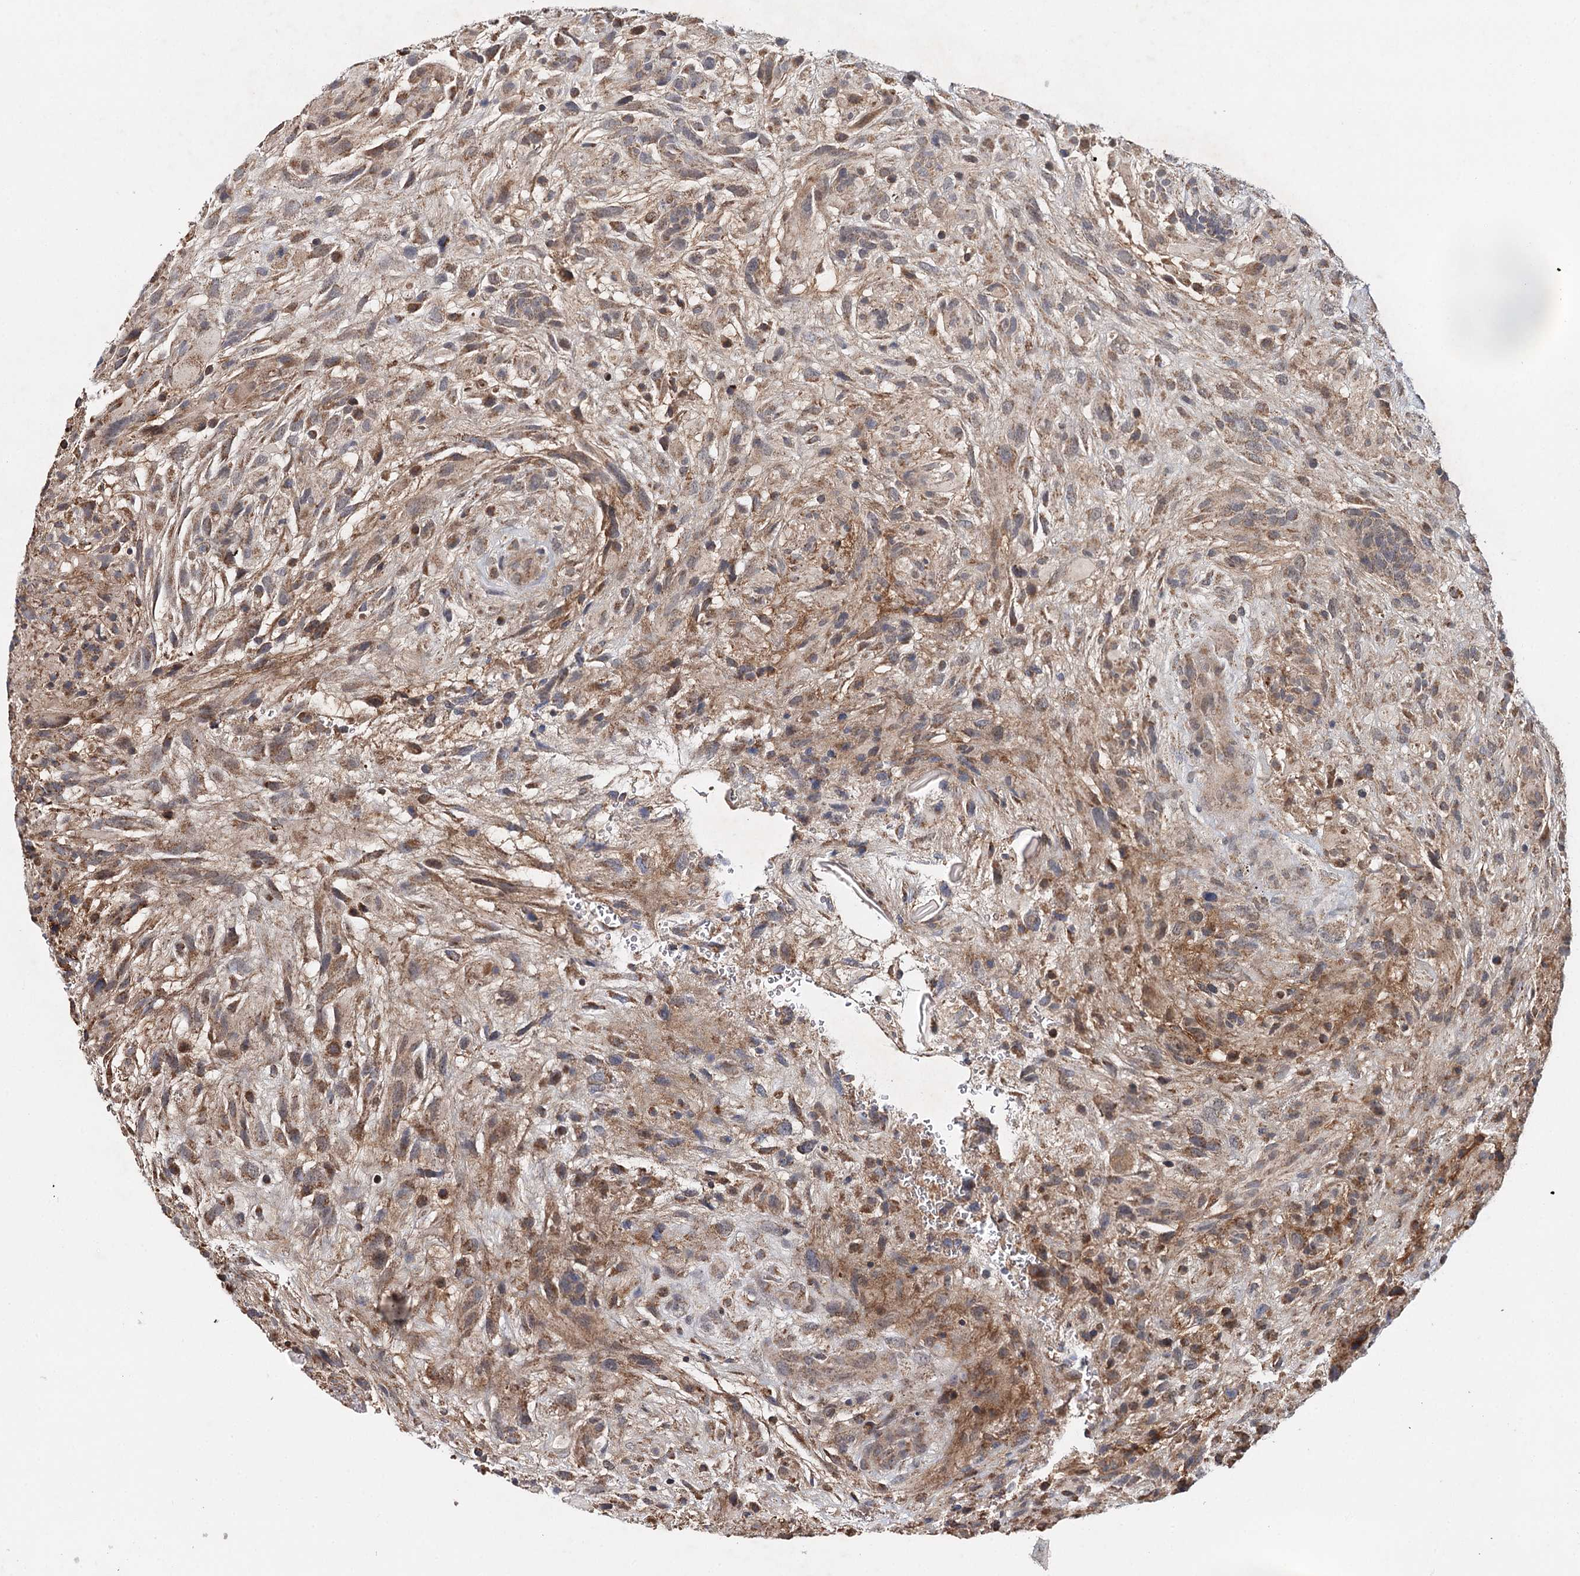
{"staining": {"intensity": "moderate", "quantity": ">75%", "location": "cytoplasmic/membranous"}, "tissue": "glioma", "cell_type": "Tumor cells", "image_type": "cancer", "snomed": [{"axis": "morphology", "description": "Glioma, malignant, High grade"}, {"axis": "topography", "description": "Brain"}], "caption": "Malignant high-grade glioma tissue shows moderate cytoplasmic/membranous staining in about >75% of tumor cells, visualized by immunohistochemistry.", "gene": "PIK3CB", "patient": {"sex": "male", "age": 61}}